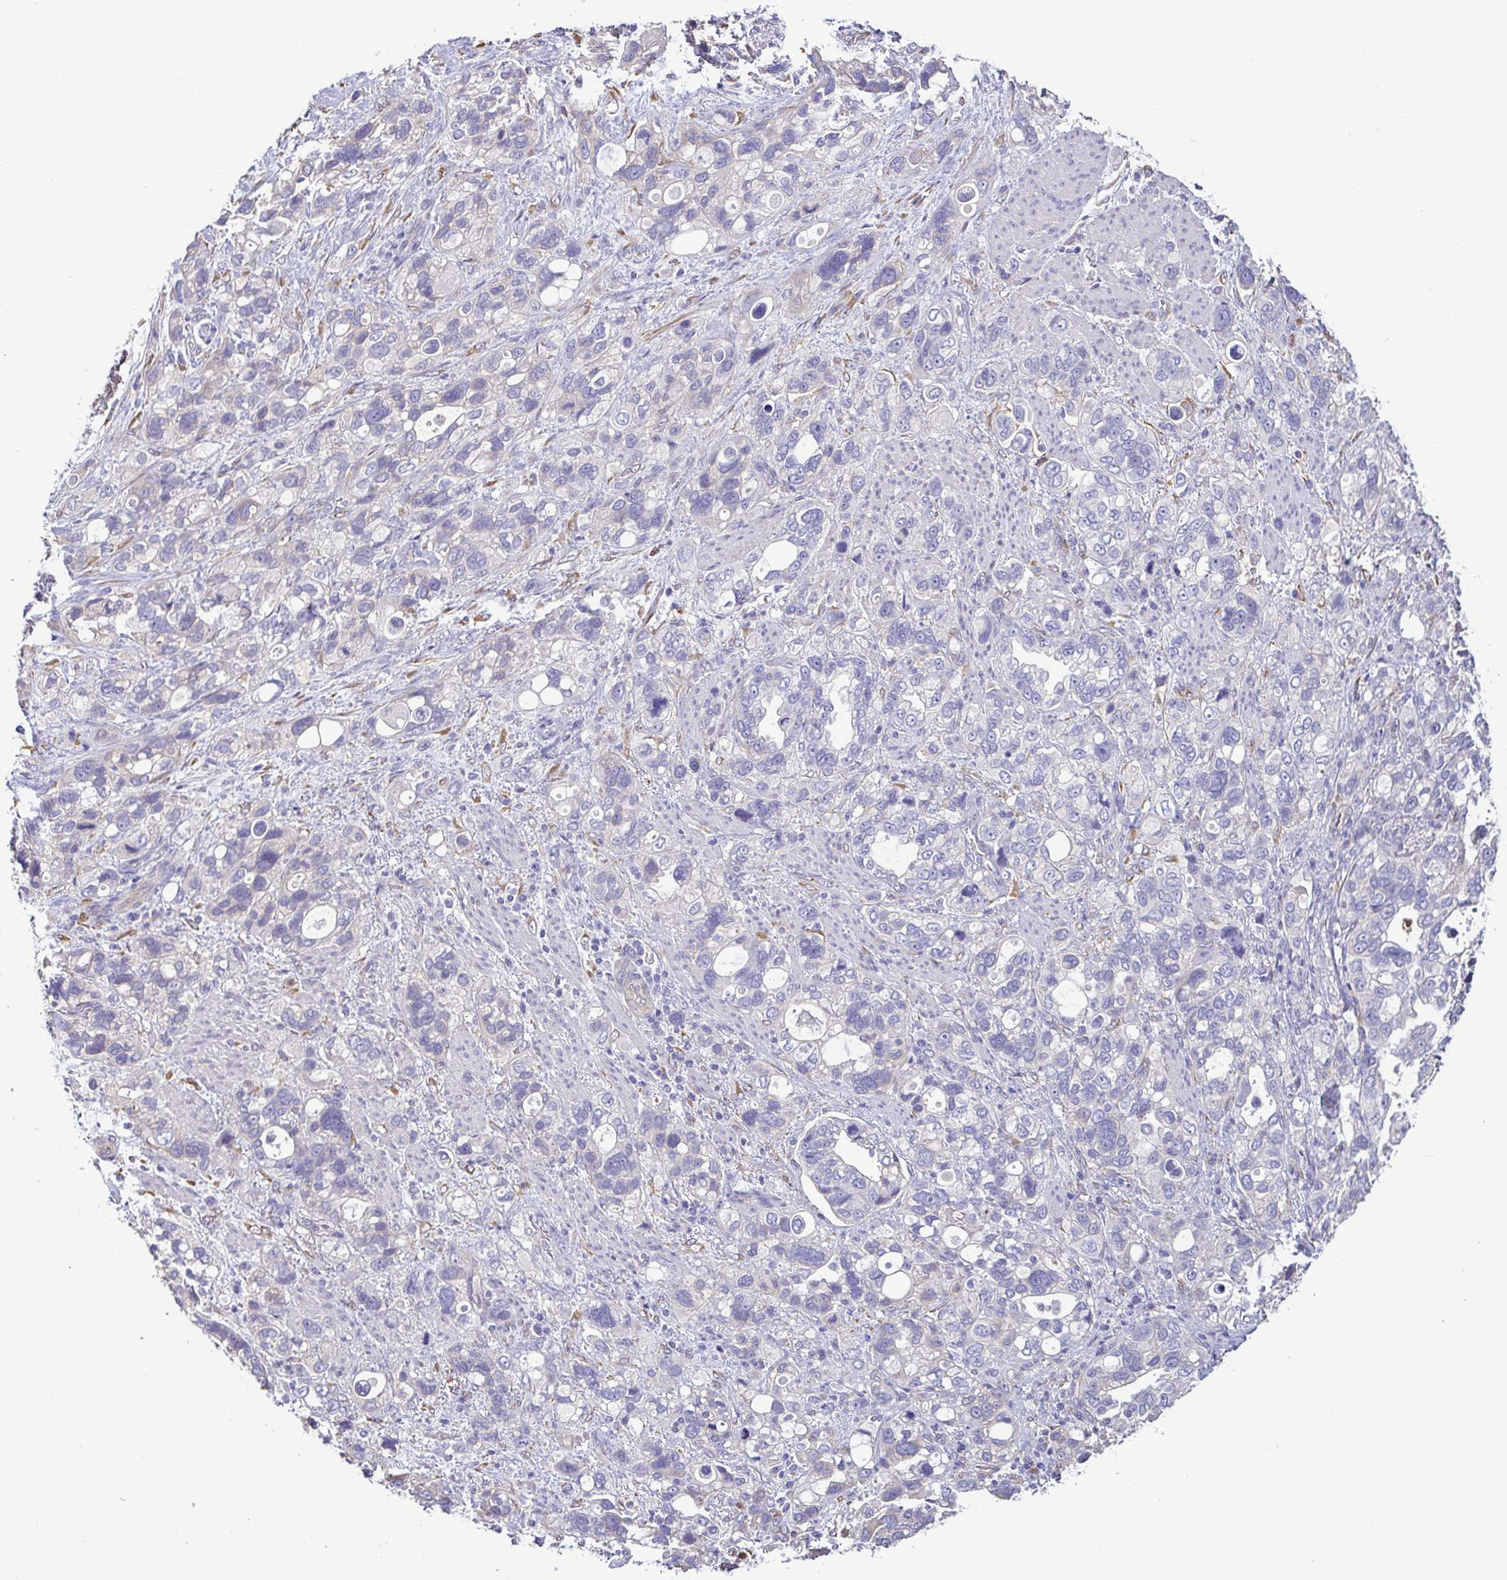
{"staining": {"intensity": "negative", "quantity": "none", "location": "none"}, "tissue": "stomach cancer", "cell_type": "Tumor cells", "image_type": "cancer", "snomed": [{"axis": "morphology", "description": "Adenocarcinoma, NOS"}, {"axis": "topography", "description": "Stomach, upper"}], "caption": "DAB (3,3'-diaminobenzidine) immunohistochemical staining of human stomach adenocarcinoma displays no significant staining in tumor cells.", "gene": "MYL10", "patient": {"sex": "female", "age": 81}}